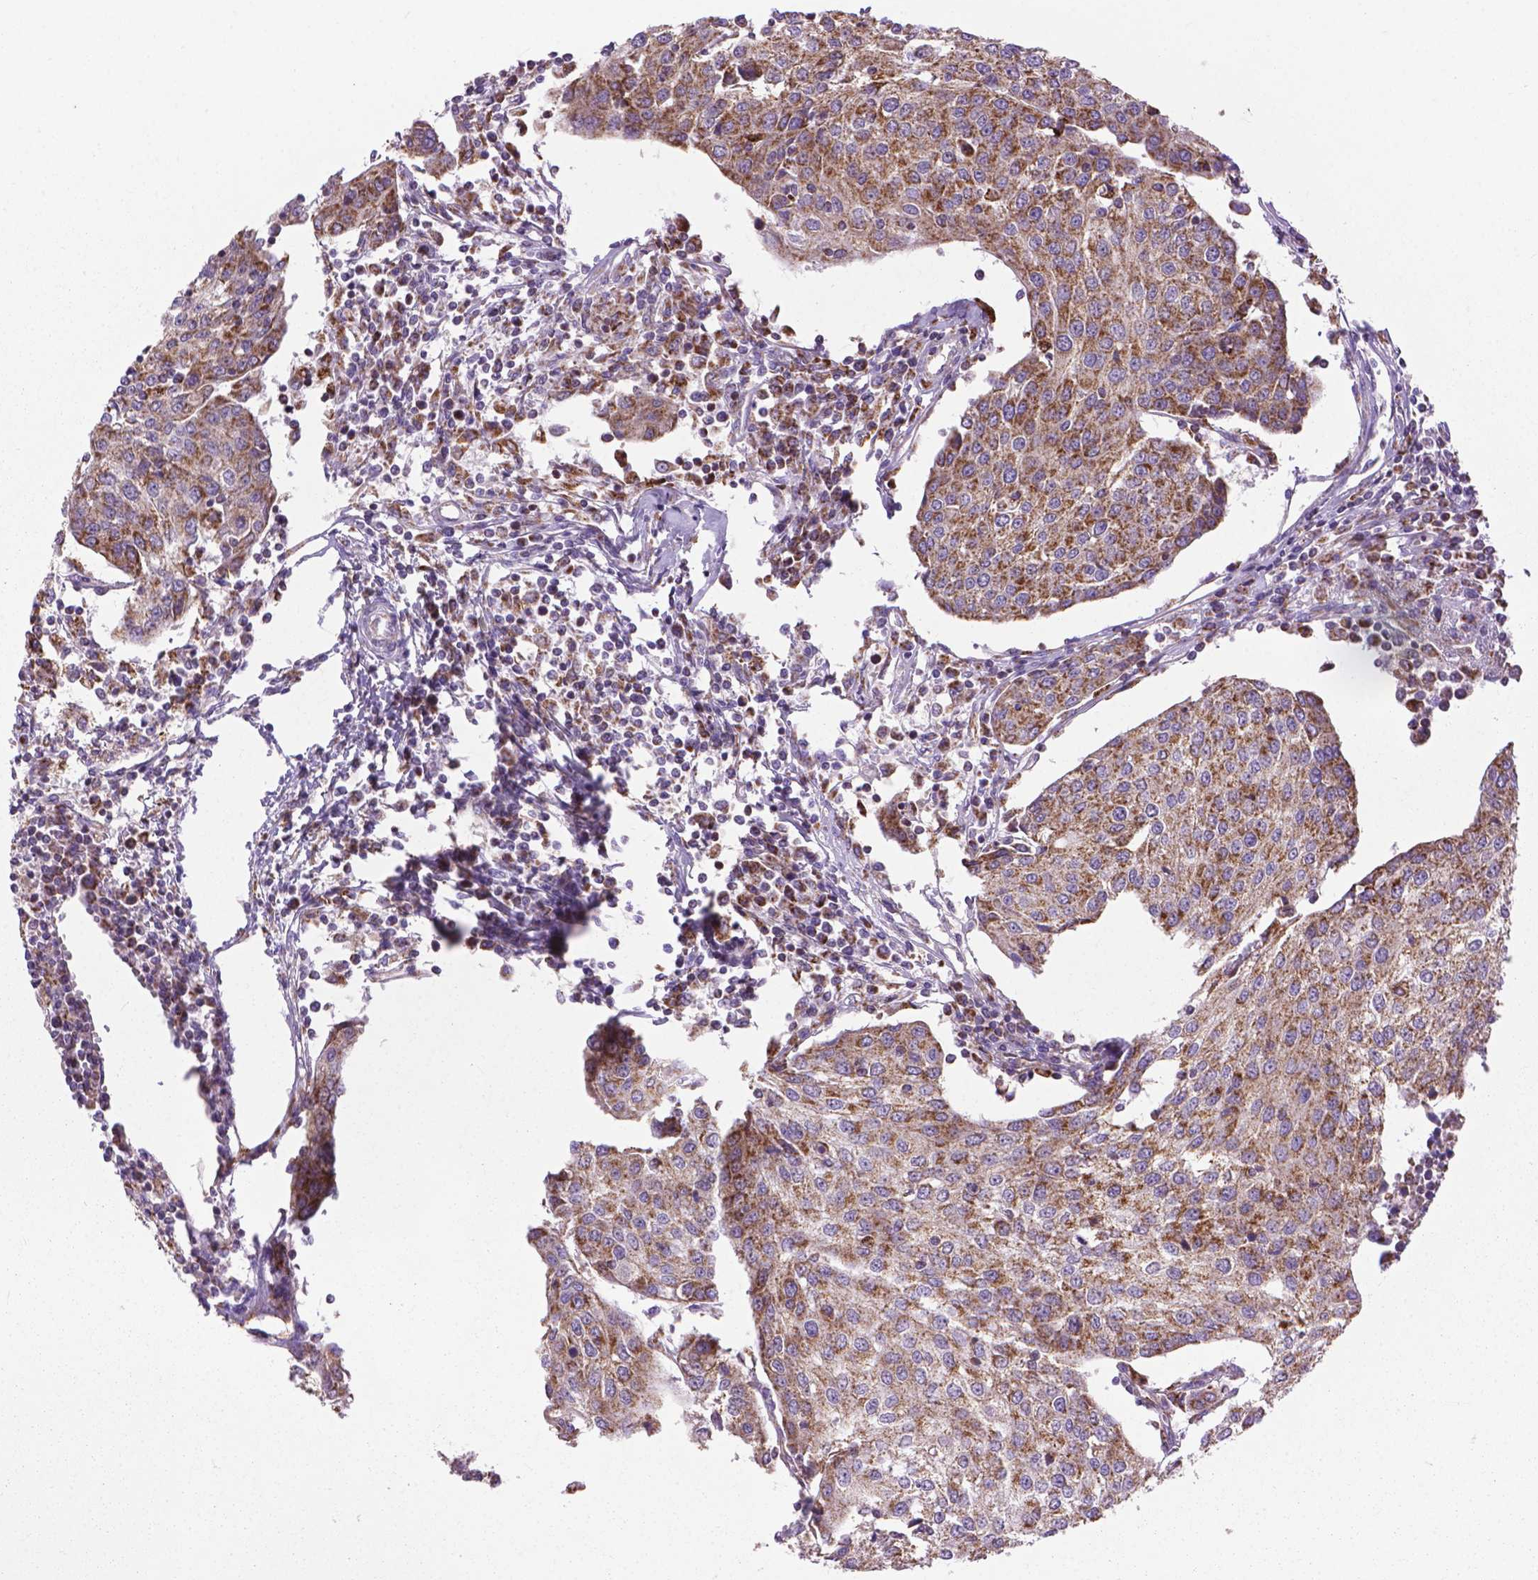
{"staining": {"intensity": "strong", "quantity": ">75%", "location": "cytoplasmic/membranous"}, "tissue": "urothelial cancer", "cell_type": "Tumor cells", "image_type": "cancer", "snomed": [{"axis": "morphology", "description": "Urothelial carcinoma, High grade"}, {"axis": "topography", "description": "Urinary bladder"}], "caption": "About >75% of tumor cells in urothelial cancer show strong cytoplasmic/membranous protein staining as visualized by brown immunohistochemical staining.", "gene": "VDAC1", "patient": {"sex": "female", "age": 85}}